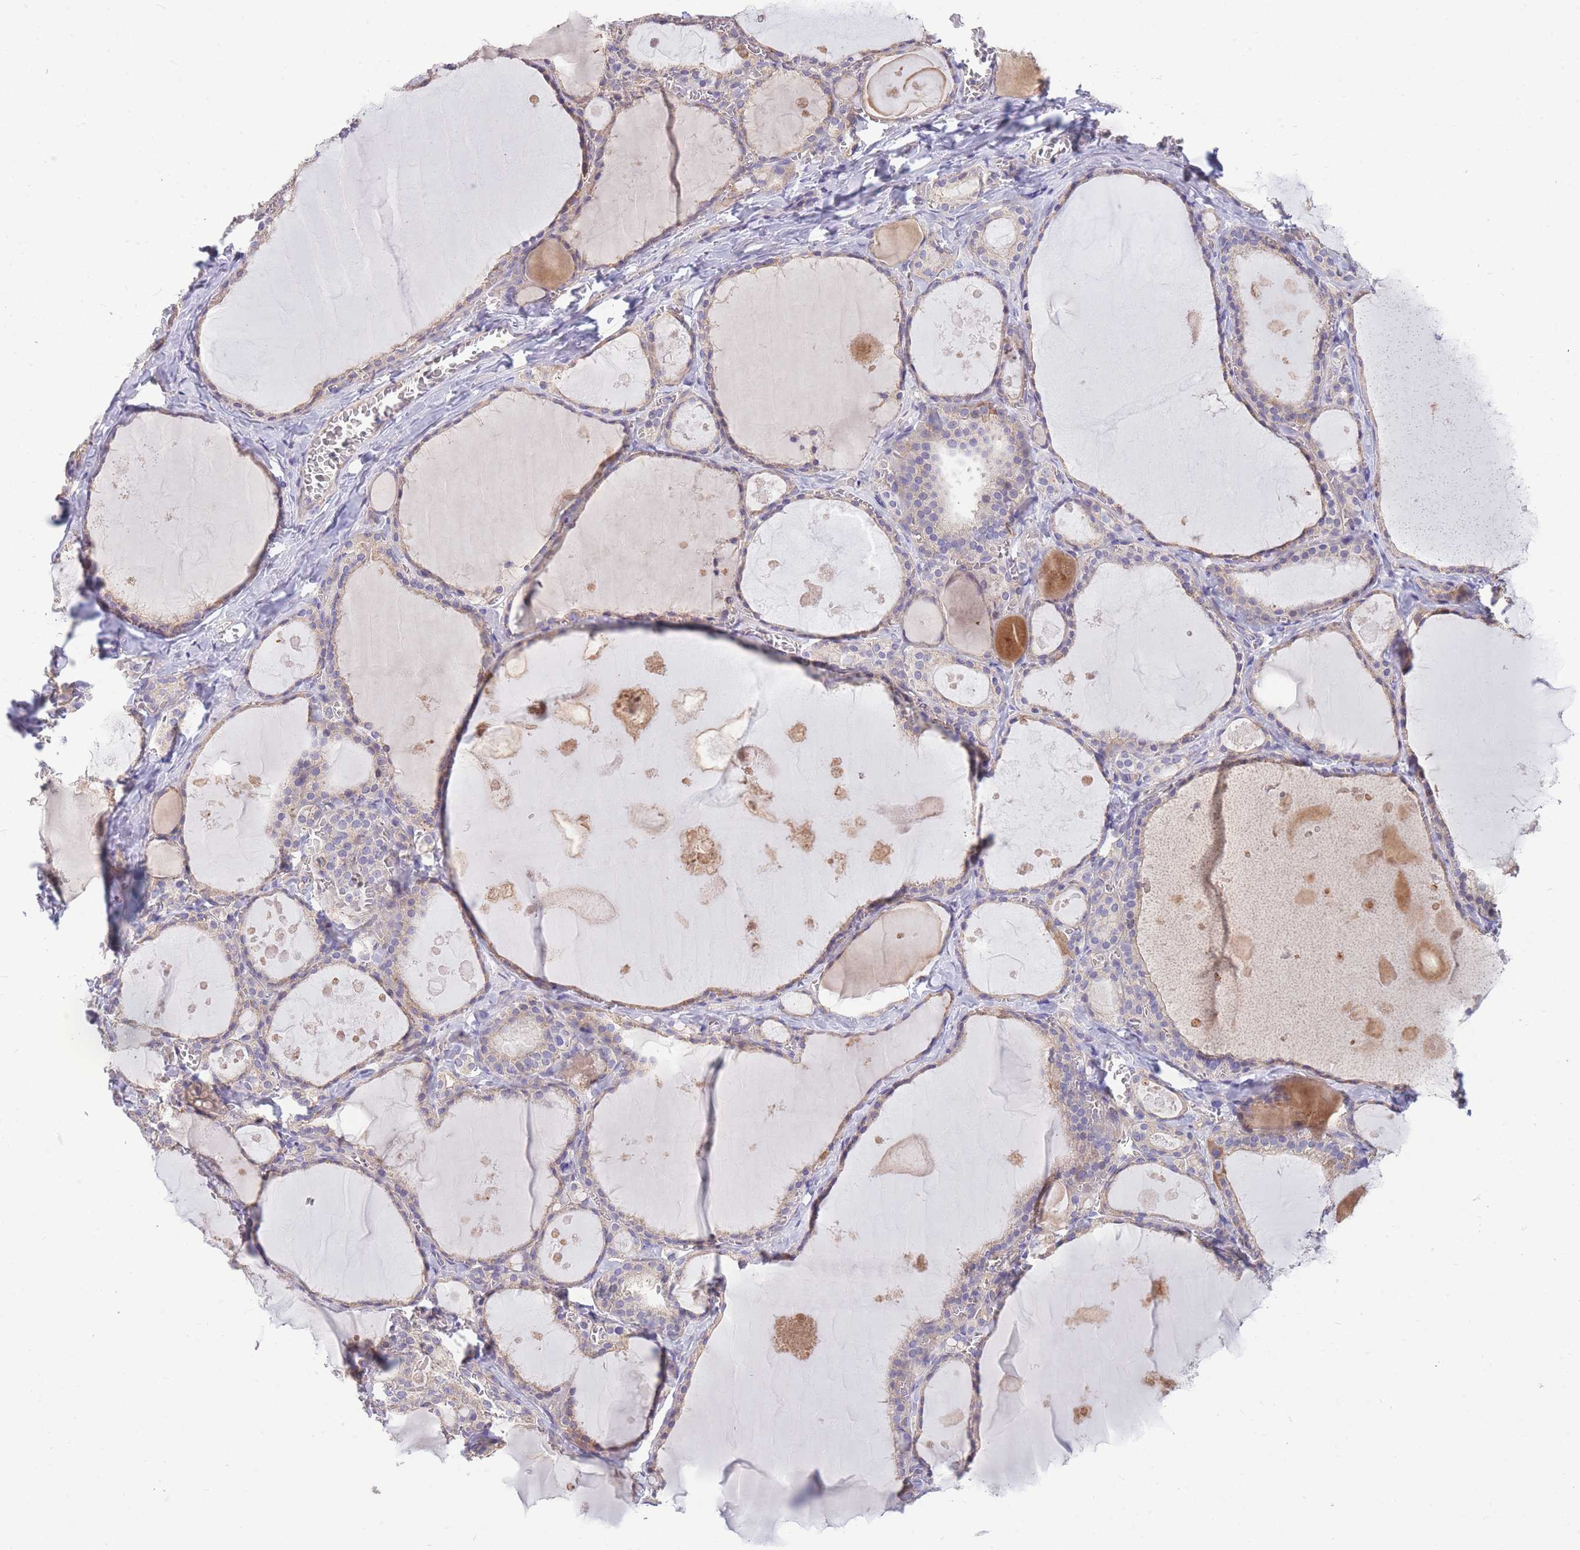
{"staining": {"intensity": "weak", "quantity": "25%-75%", "location": "cytoplasmic/membranous"}, "tissue": "thyroid gland", "cell_type": "Glandular cells", "image_type": "normal", "snomed": [{"axis": "morphology", "description": "Normal tissue, NOS"}, {"axis": "topography", "description": "Thyroid gland"}], "caption": "Glandular cells display low levels of weak cytoplasmic/membranous positivity in approximately 25%-75% of cells in normal thyroid gland.", "gene": "OR5T1", "patient": {"sex": "male", "age": 56}}